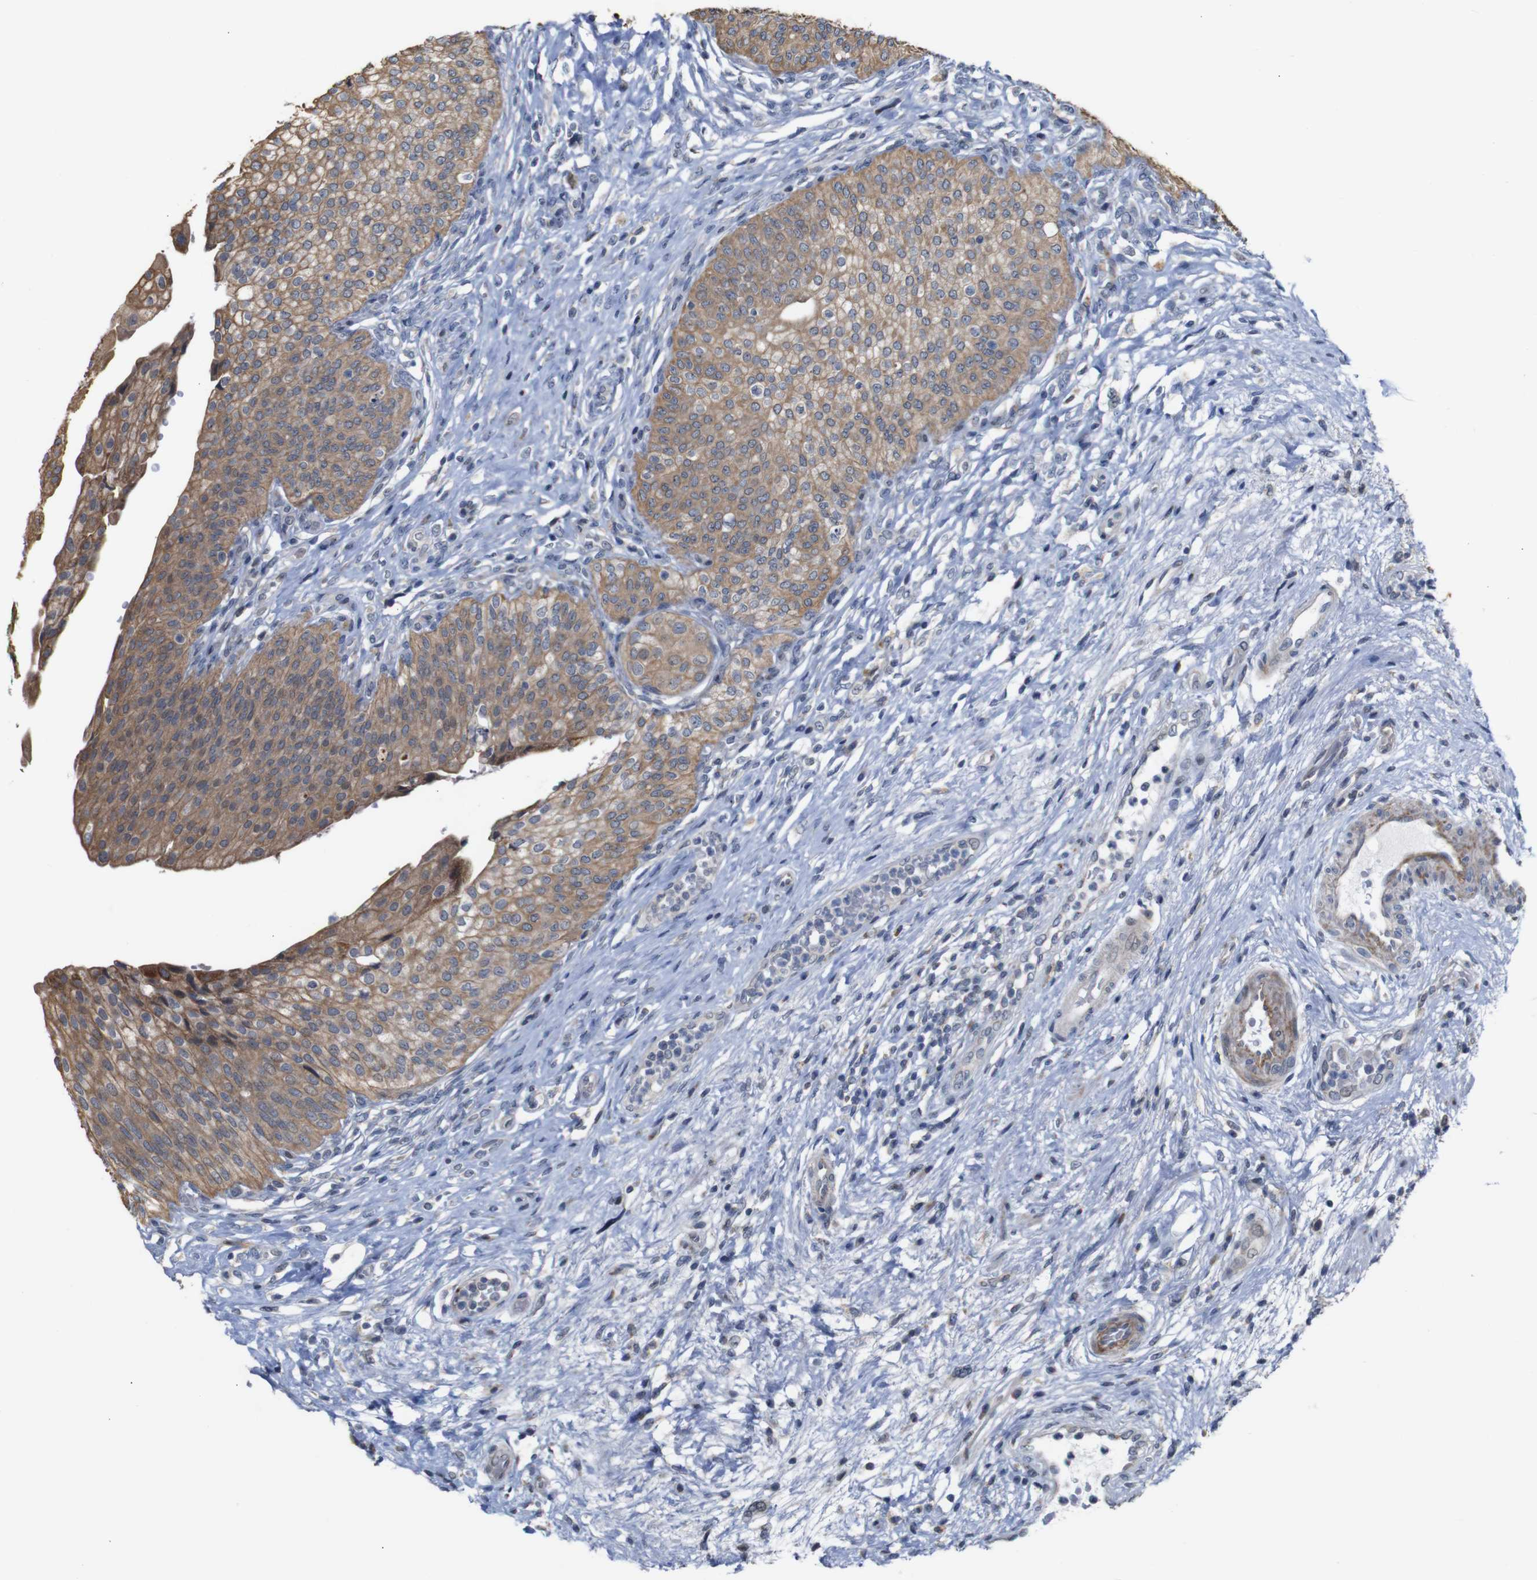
{"staining": {"intensity": "moderate", "quantity": ">75%", "location": "cytoplasmic/membranous"}, "tissue": "urinary bladder", "cell_type": "Urothelial cells", "image_type": "normal", "snomed": [{"axis": "morphology", "description": "Normal tissue, NOS"}, {"axis": "topography", "description": "Urinary bladder"}], "caption": "DAB (3,3'-diaminobenzidine) immunohistochemical staining of unremarkable urinary bladder demonstrates moderate cytoplasmic/membranous protein expression in approximately >75% of urothelial cells. The staining is performed using DAB (3,3'-diaminobenzidine) brown chromogen to label protein expression. The nuclei are counter-stained blue using hematoxylin.", "gene": "ATP7B", "patient": {"sex": "male", "age": 46}}